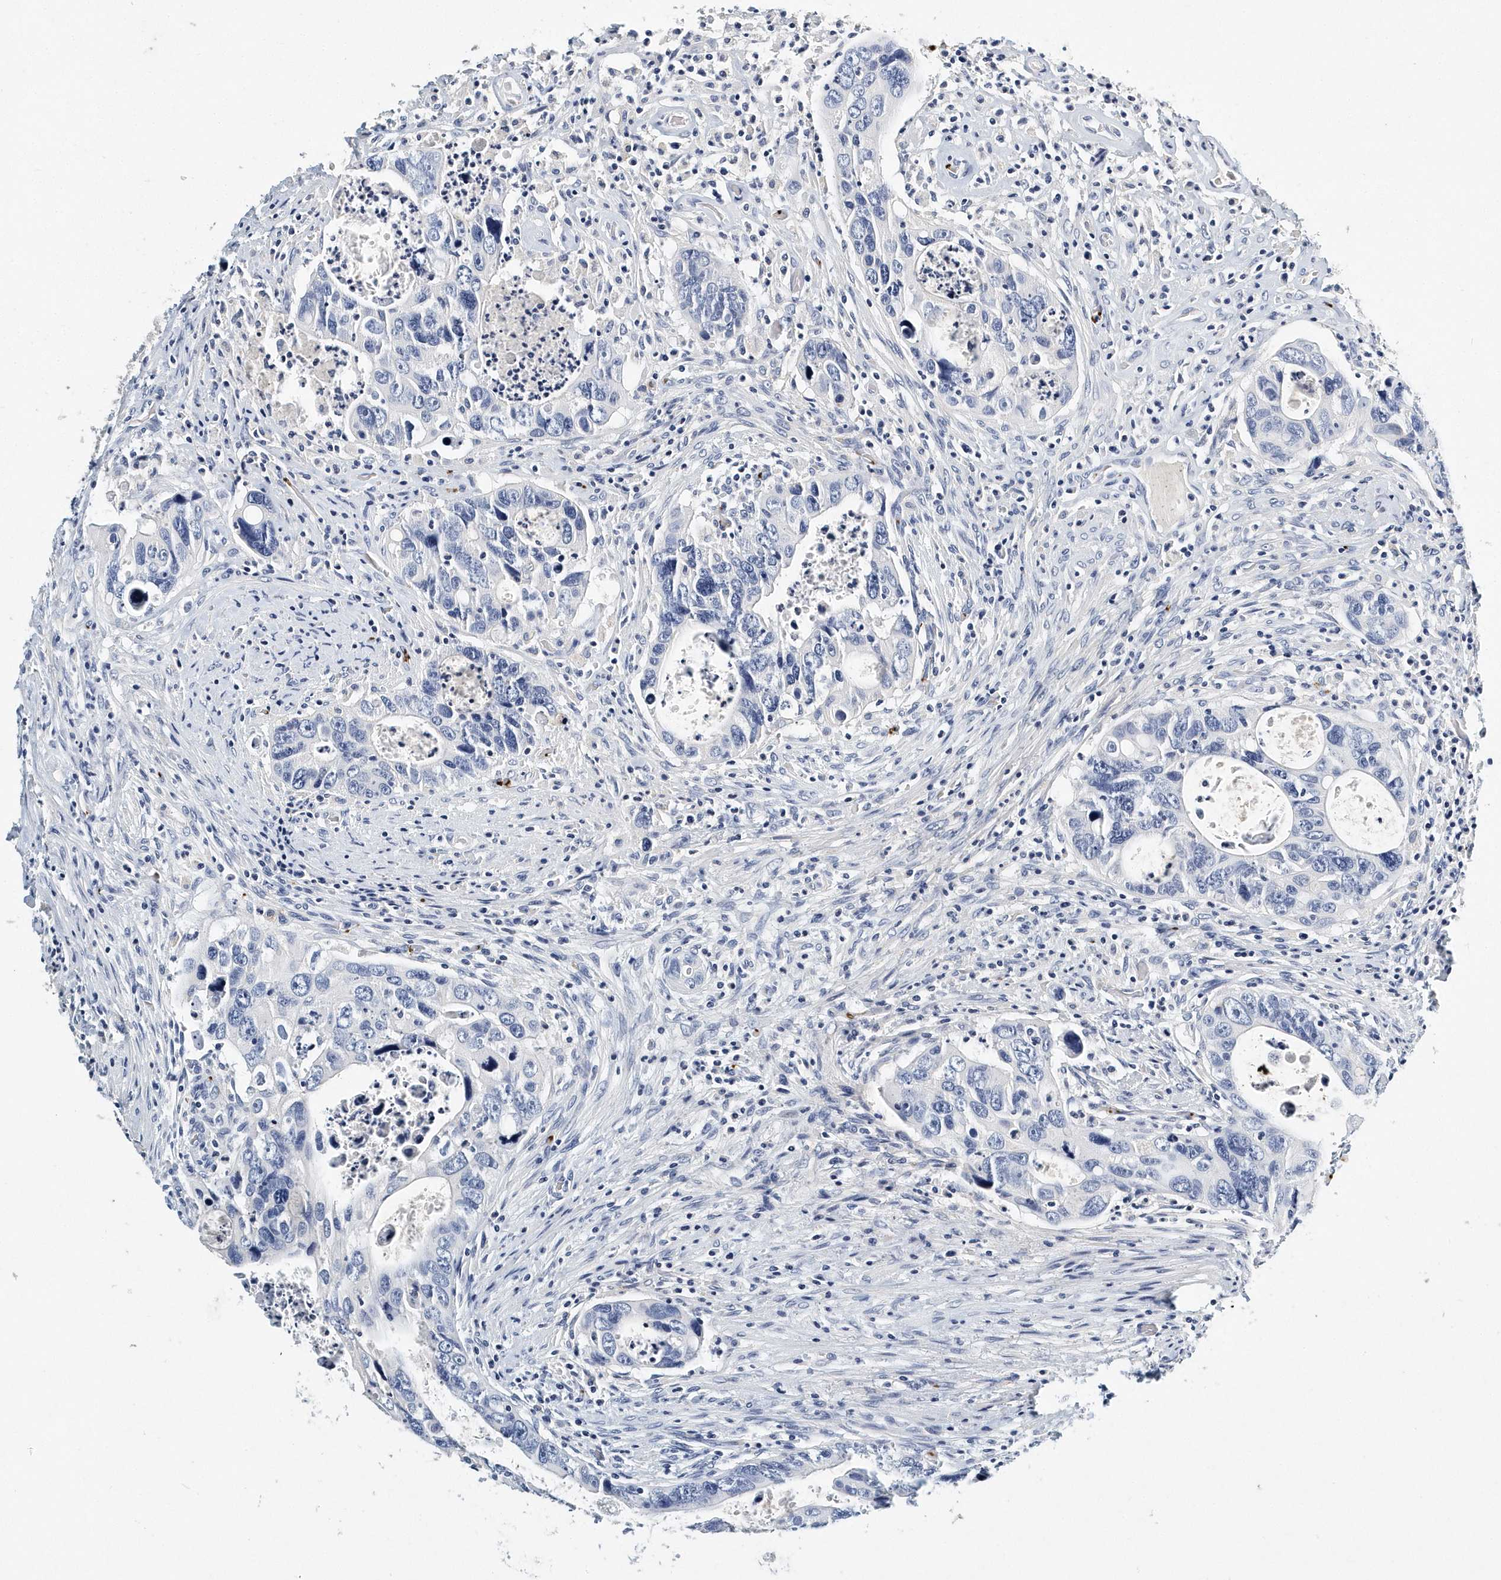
{"staining": {"intensity": "negative", "quantity": "none", "location": "none"}, "tissue": "colorectal cancer", "cell_type": "Tumor cells", "image_type": "cancer", "snomed": [{"axis": "morphology", "description": "Adenocarcinoma, NOS"}, {"axis": "topography", "description": "Rectum"}], "caption": "High power microscopy micrograph of an IHC image of colorectal cancer, revealing no significant positivity in tumor cells. (DAB immunohistochemistry (IHC) with hematoxylin counter stain).", "gene": "ITGA2B", "patient": {"sex": "male", "age": 59}}